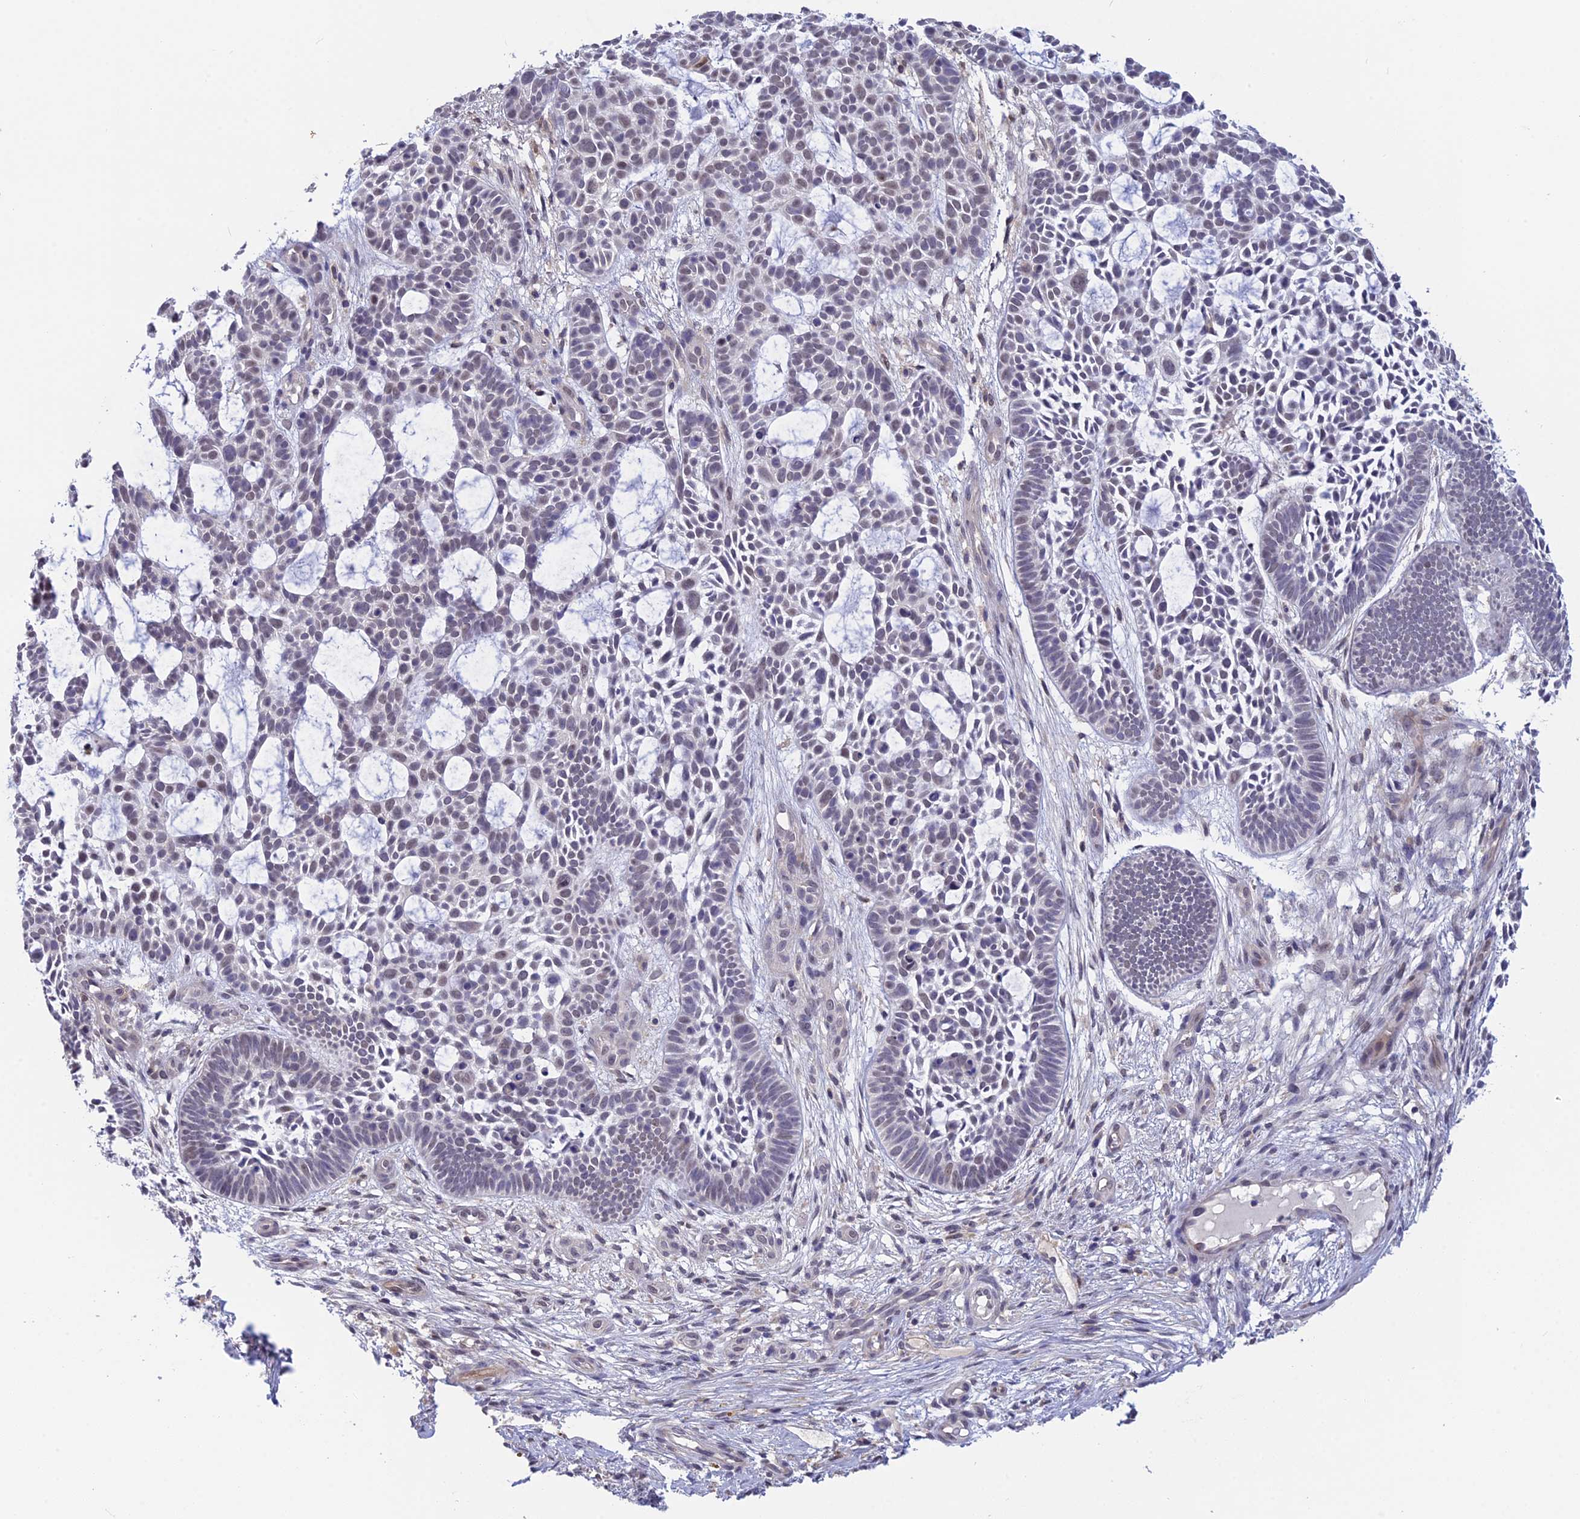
{"staining": {"intensity": "weak", "quantity": "<25%", "location": "nuclear"}, "tissue": "skin cancer", "cell_type": "Tumor cells", "image_type": "cancer", "snomed": [{"axis": "morphology", "description": "Basal cell carcinoma"}, {"axis": "topography", "description": "Skin"}], "caption": "Tumor cells are negative for protein expression in human skin cancer (basal cell carcinoma).", "gene": "KCTD14", "patient": {"sex": "male", "age": 89}}